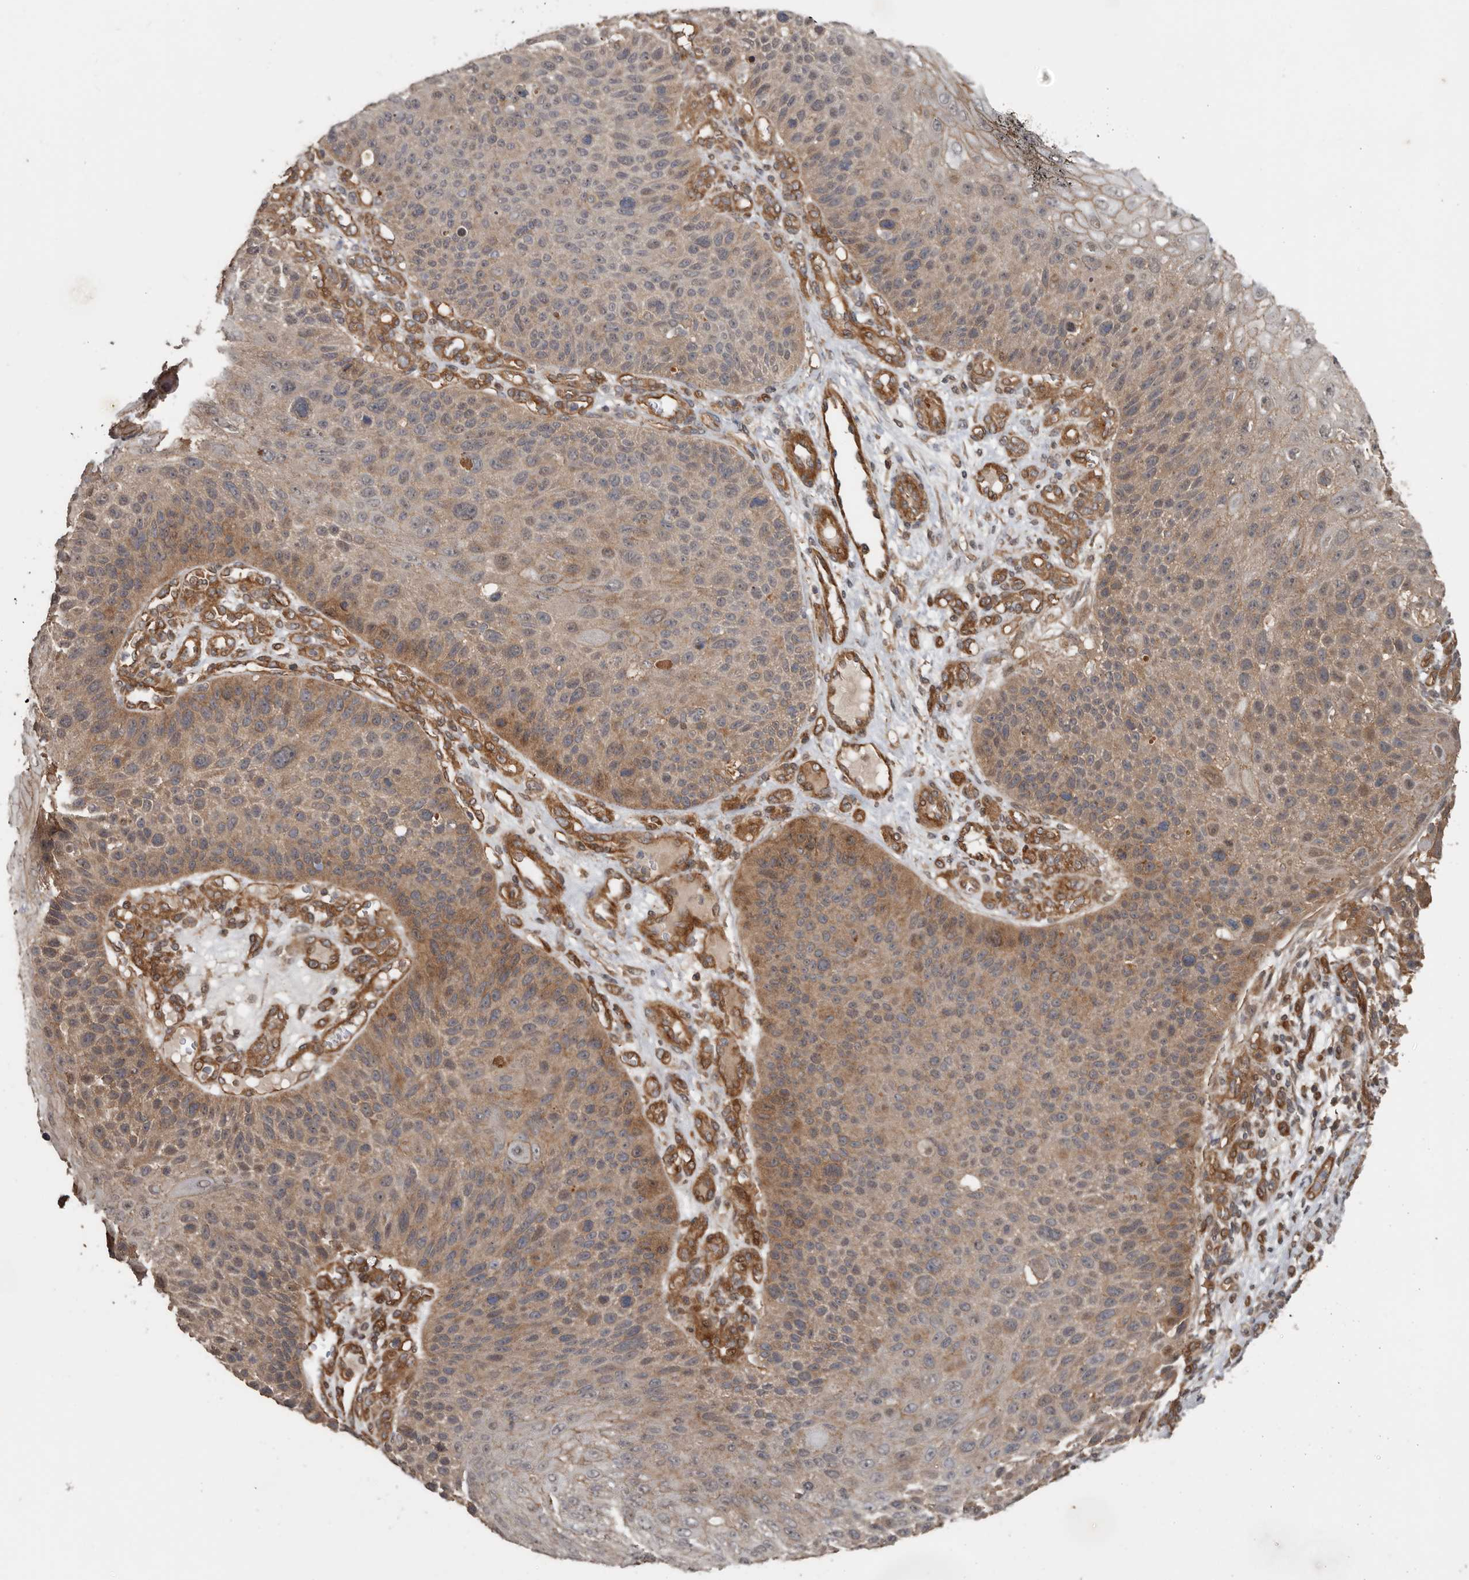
{"staining": {"intensity": "weak", "quantity": ">75%", "location": "cytoplasmic/membranous"}, "tissue": "skin cancer", "cell_type": "Tumor cells", "image_type": "cancer", "snomed": [{"axis": "morphology", "description": "Squamous cell carcinoma, NOS"}, {"axis": "topography", "description": "Skin"}], "caption": "A histopathology image of human skin cancer (squamous cell carcinoma) stained for a protein demonstrates weak cytoplasmic/membranous brown staining in tumor cells.", "gene": "EXOC3L1", "patient": {"sex": "female", "age": 88}}